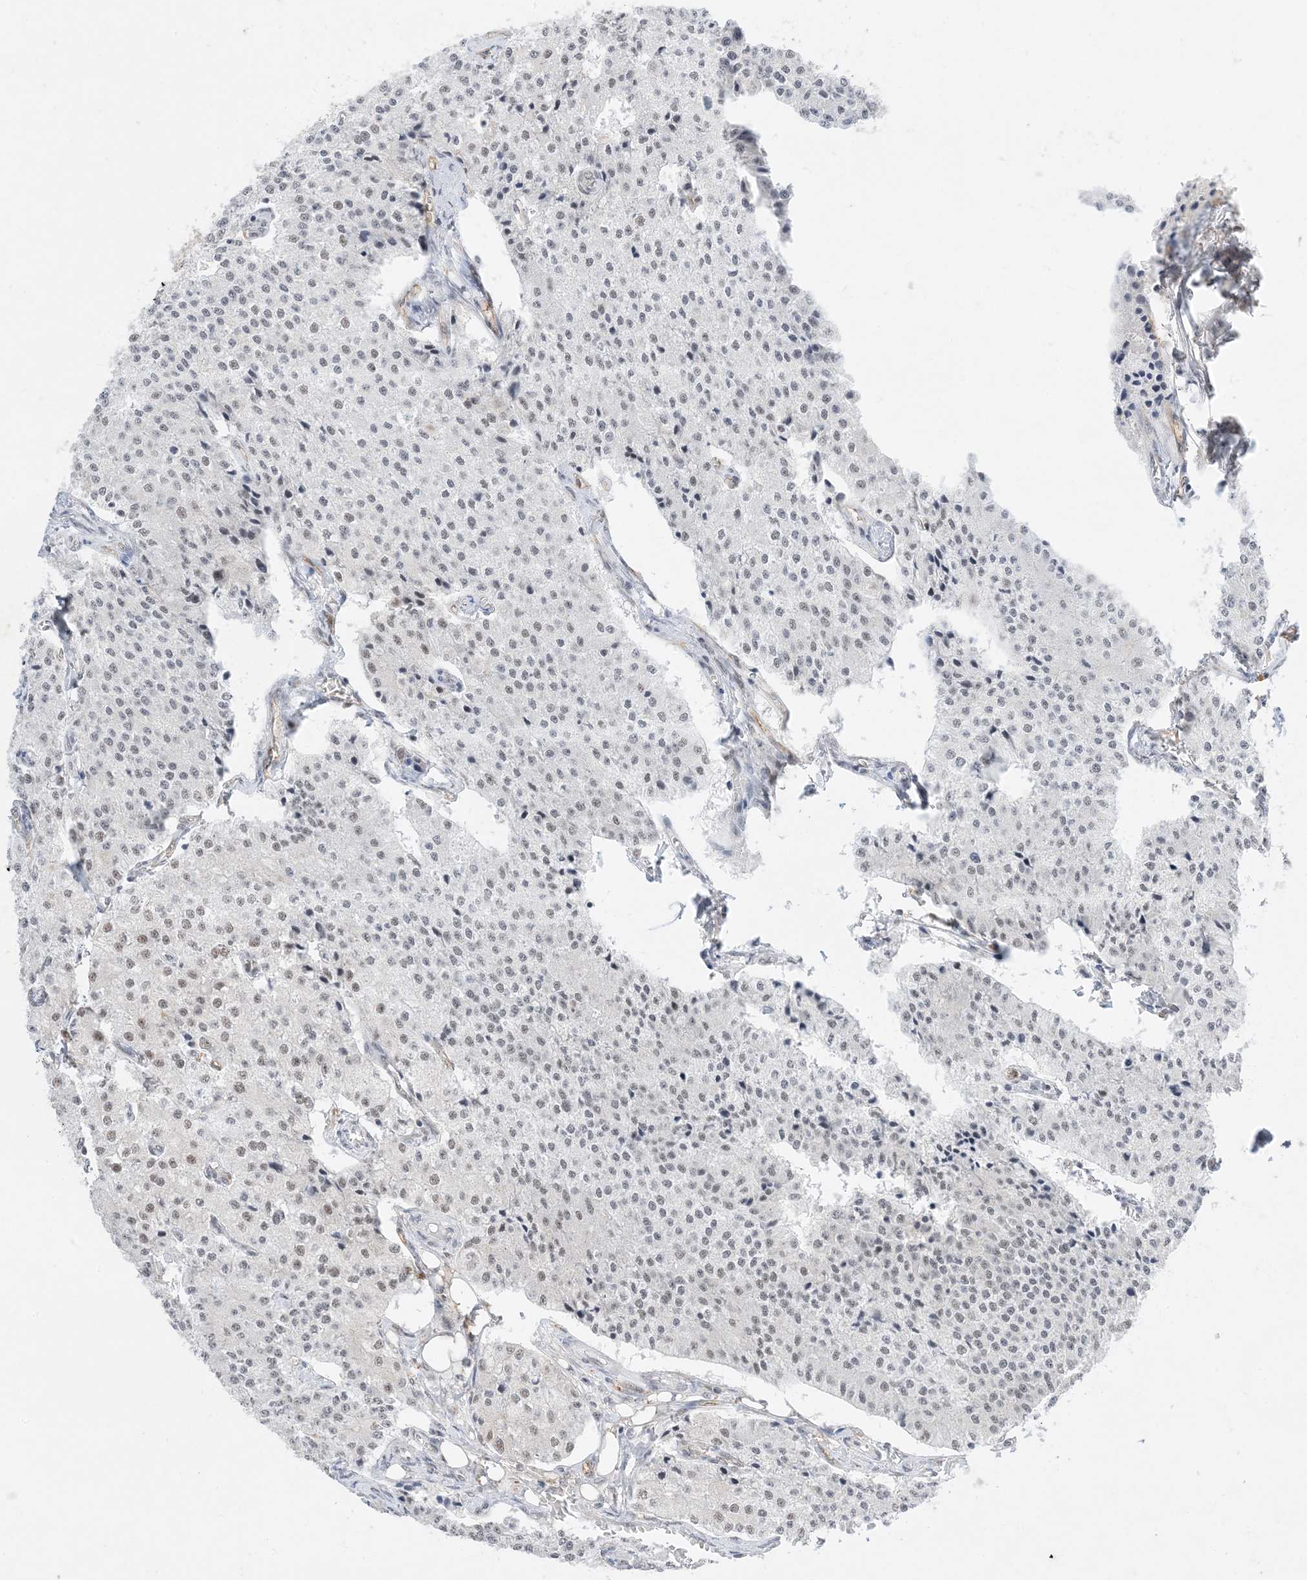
{"staining": {"intensity": "weak", "quantity": "25%-75%", "location": "nuclear"}, "tissue": "carcinoid", "cell_type": "Tumor cells", "image_type": "cancer", "snomed": [{"axis": "morphology", "description": "Carcinoid, malignant, NOS"}, {"axis": "topography", "description": "Colon"}], "caption": "Immunohistochemical staining of human malignant carcinoid displays weak nuclear protein staining in approximately 25%-75% of tumor cells.", "gene": "SF3A3", "patient": {"sex": "female", "age": 52}}